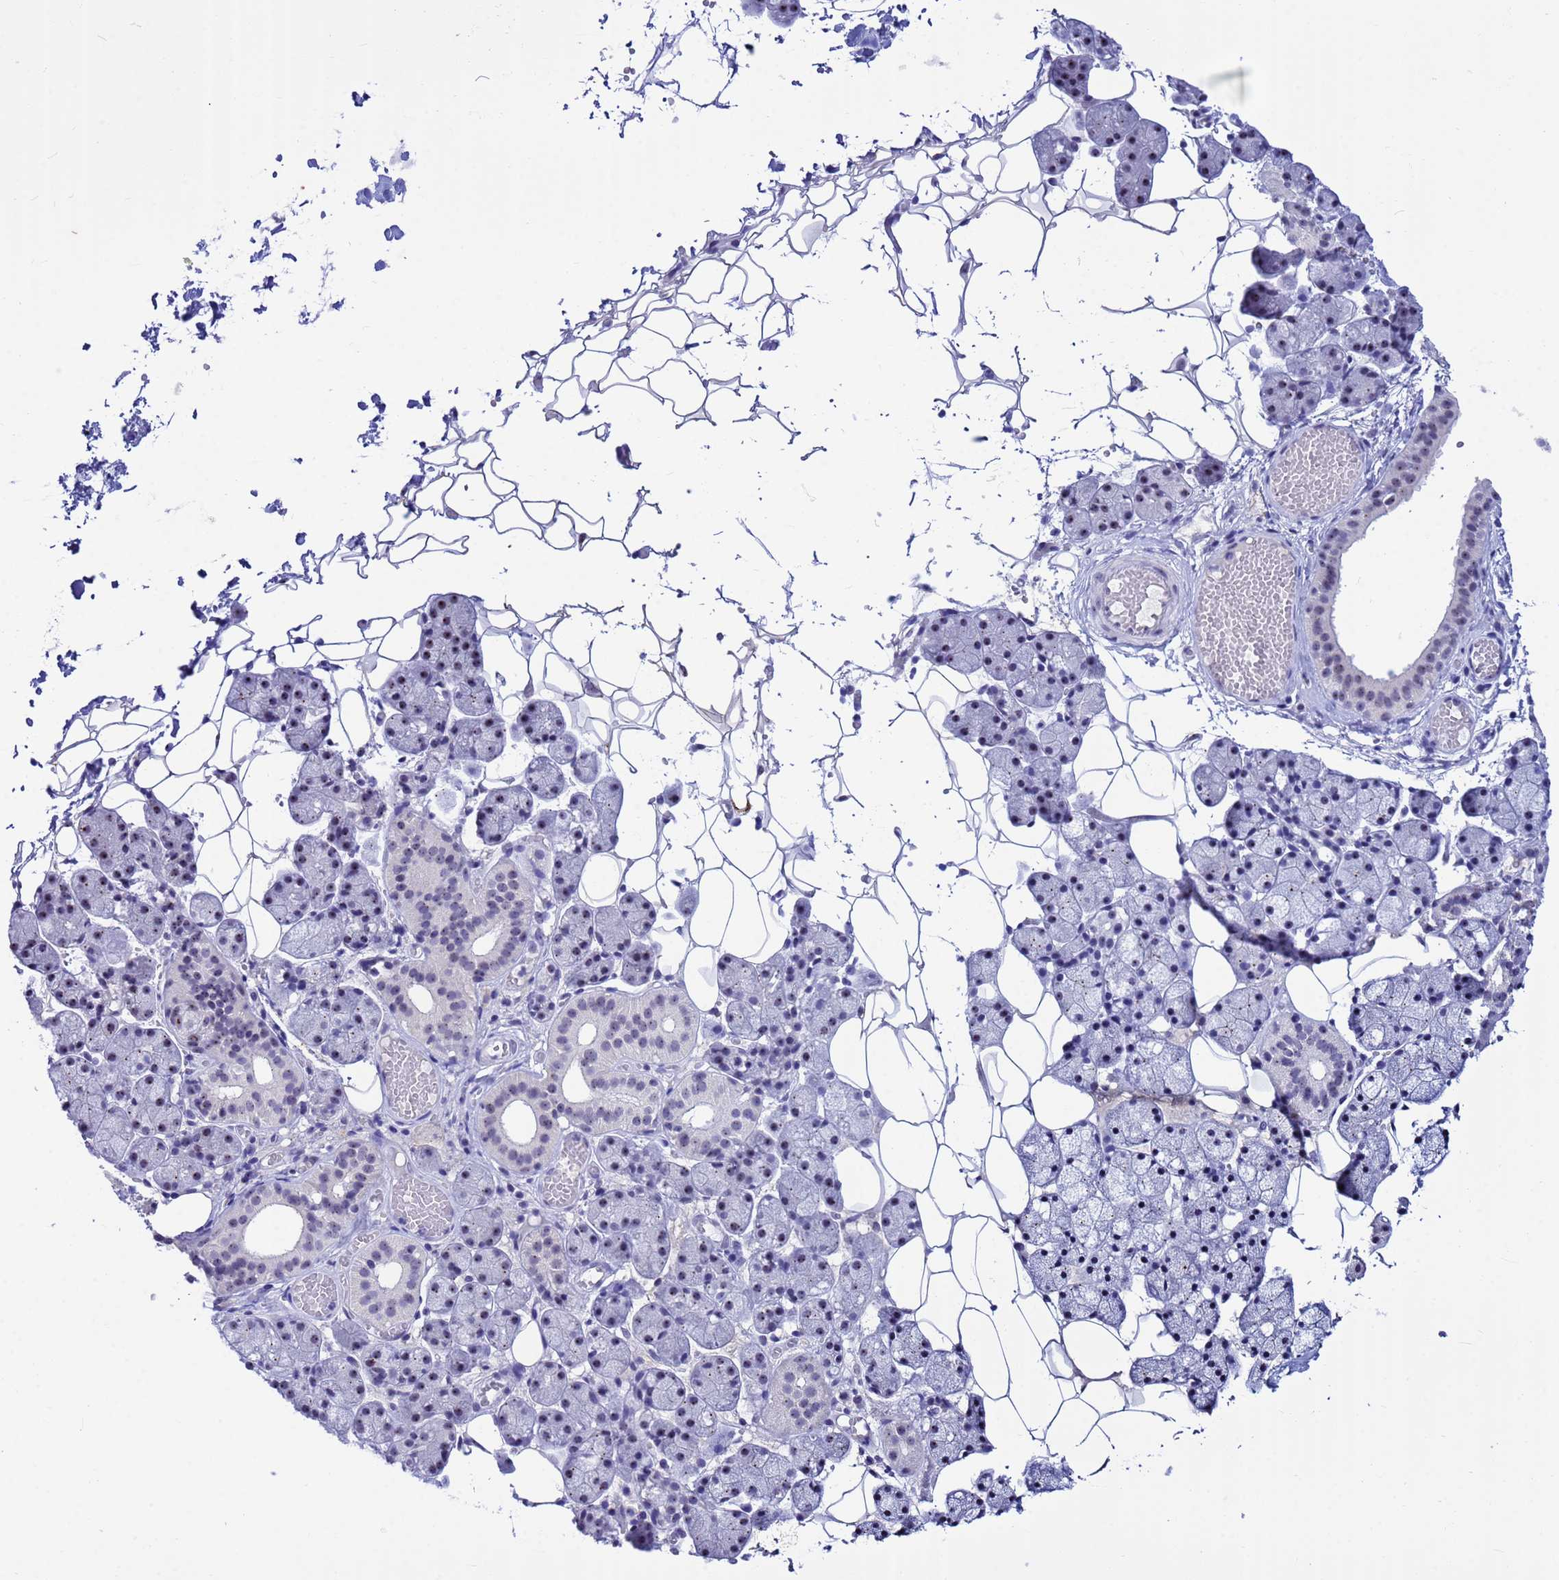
{"staining": {"intensity": "negative", "quantity": "none", "location": "none"}, "tissue": "salivary gland", "cell_type": "Glandular cells", "image_type": "normal", "snomed": [{"axis": "morphology", "description": "Normal tissue, NOS"}, {"axis": "topography", "description": "Salivary gland"}], "caption": "Photomicrograph shows no protein staining in glandular cells of unremarkable salivary gland.", "gene": "DMRTC2", "patient": {"sex": "female", "age": 33}}